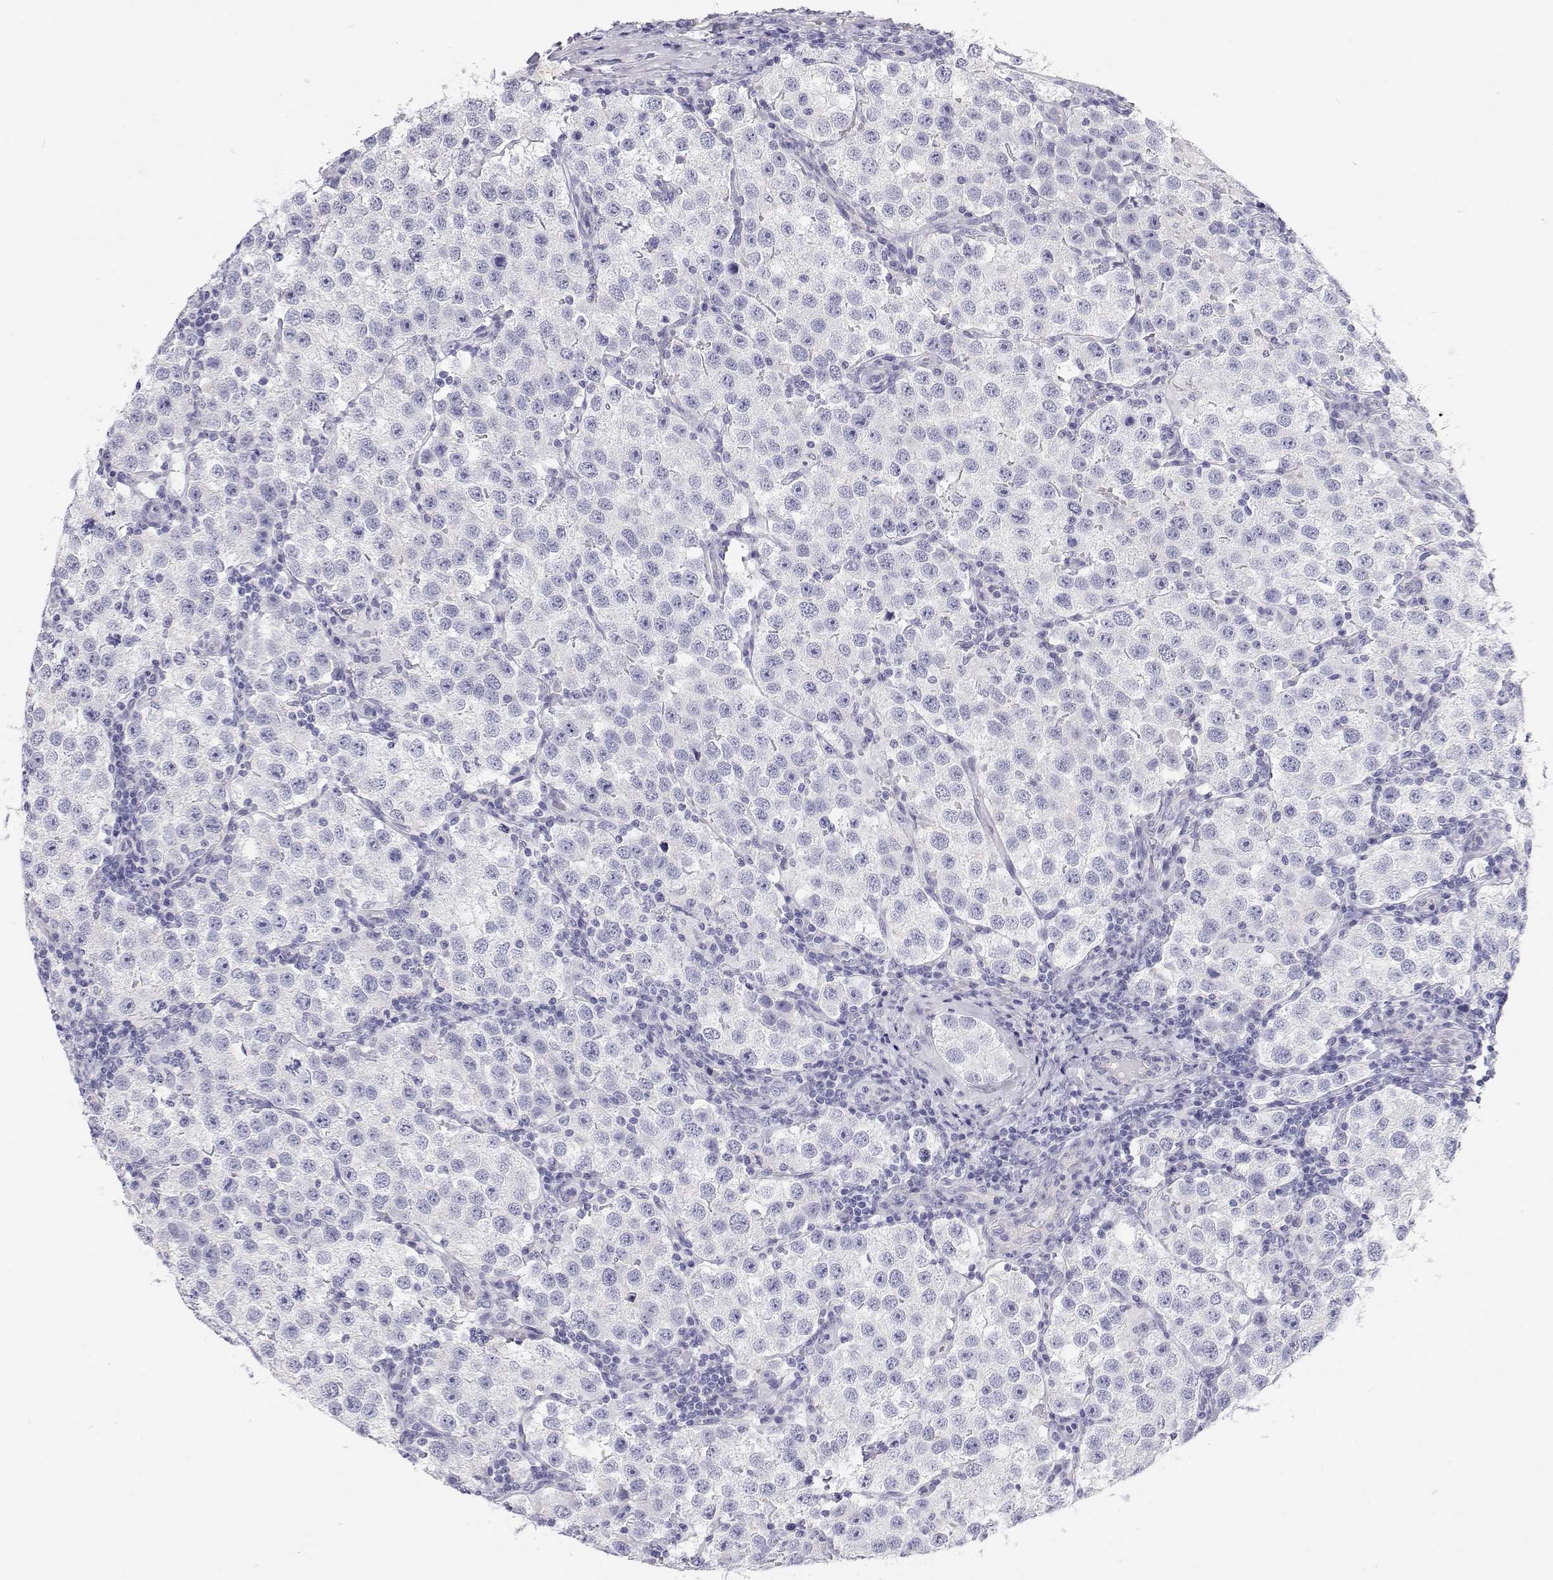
{"staining": {"intensity": "negative", "quantity": "none", "location": "none"}, "tissue": "testis cancer", "cell_type": "Tumor cells", "image_type": "cancer", "snomed": [{"axis": "morphology", "description": "Seminoma, NOS"}, {"axis": "topography", "description": "Testis"}], "caption": "A micrograph of human testis seminoma is negative for staining in tumor cells.", "gene": "BHMT", "patient": {"sex": "male", "age": 37}}